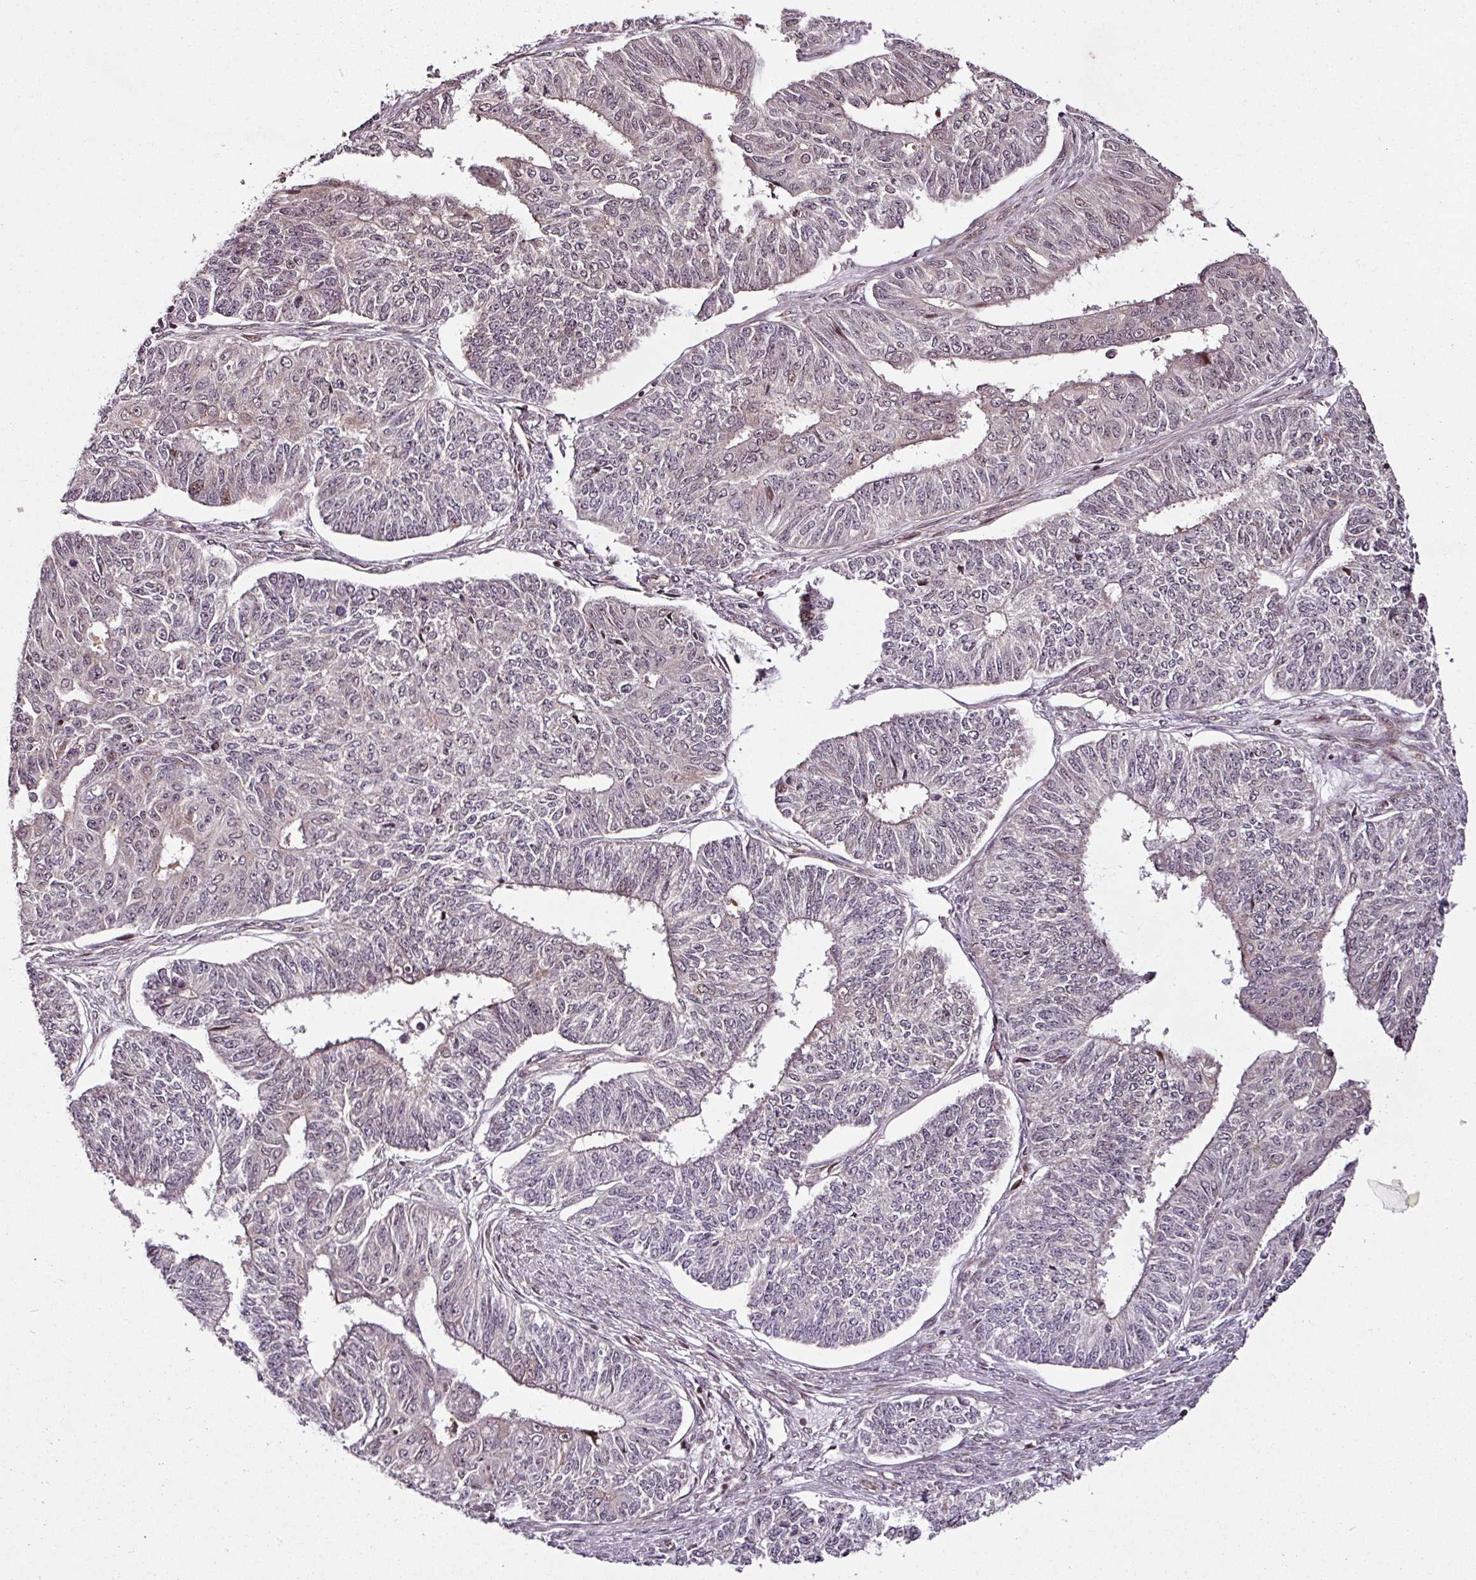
{"staining": {"intensity": "negative", "quantity": "none", "location": "none"}, "tissue": "endometrial cancer", "cell_type": "Tumor cells", "image_type": "cancer", "snomed": [{"axis": "morphology", "description": "Adenocarcinoma, NOS"}, {"axis": "topography", "description": "Endometrium"}], "caption": "The image displays no staining of tumor cells in endometrial adenocarcinoma. (Stains: DAB (3,3'-diaminobenzidine) immunohistochemistry with hematoxylin counter stain, Microscopy: brightfield microscopy at high magnification).", "gene": "COPRS", "patient": {"sex": "female", "age": 32}}